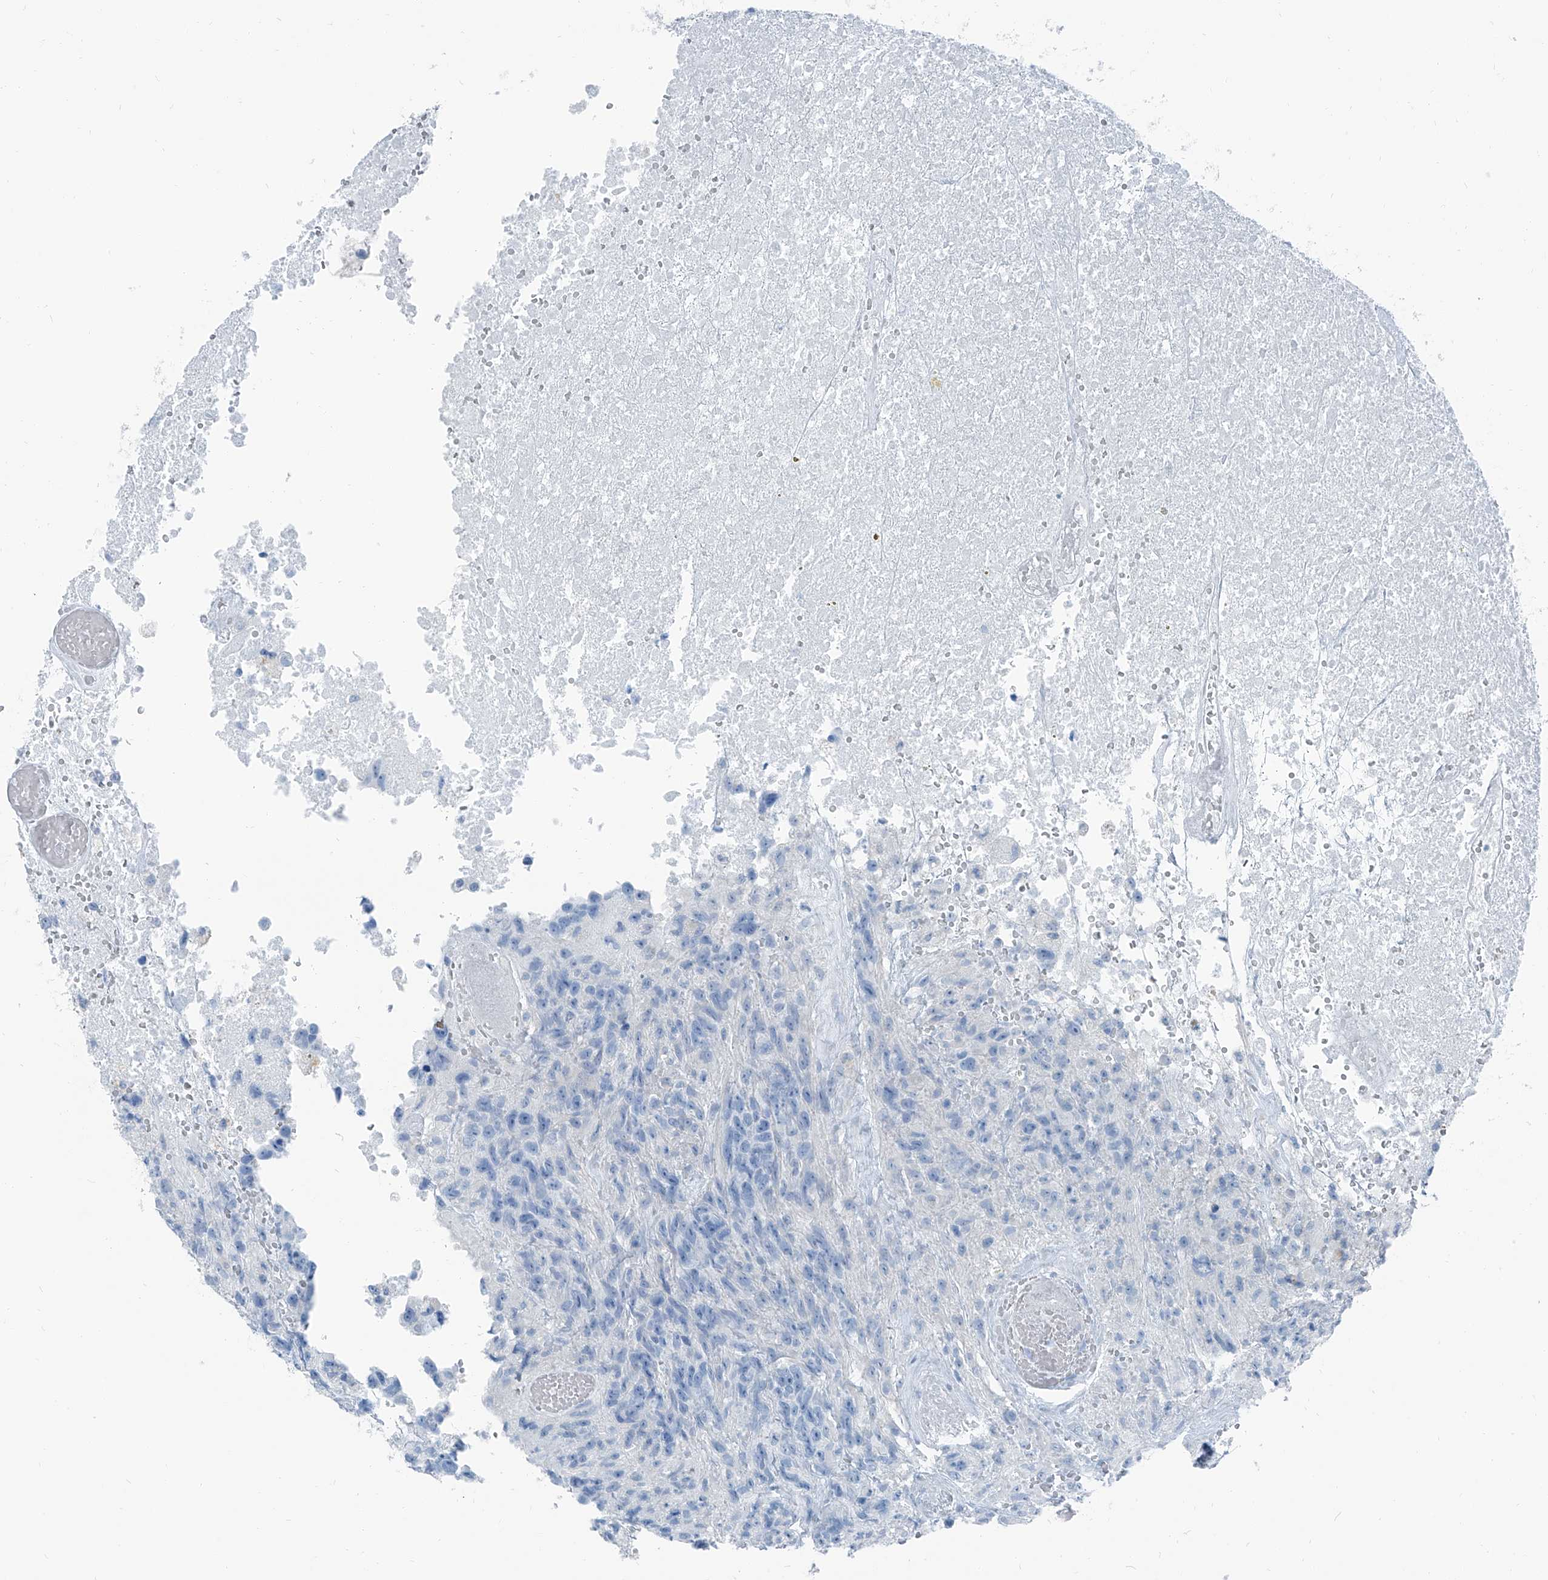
{"staining": {"intensity": "negative", "quantity": "none", "location": "none"}, "tissue": "glioma", "cell_type": "Tumor cells", "image_type": "cancer", "snomed": [{"axis": "morphology", "description": "Glioma, malignant, High grade"}, {"axis": "topography", "description": "Brain"}], "caption": "Tumor cells are negative for protein expression in human glioma. (Stains: DAB immunohistochemistry with hematoxylin counter stain, Microscopy: brightfield microscopy at high magnification).", "gene": "RGN", "patient": {"sex": "male", "age": 69}}